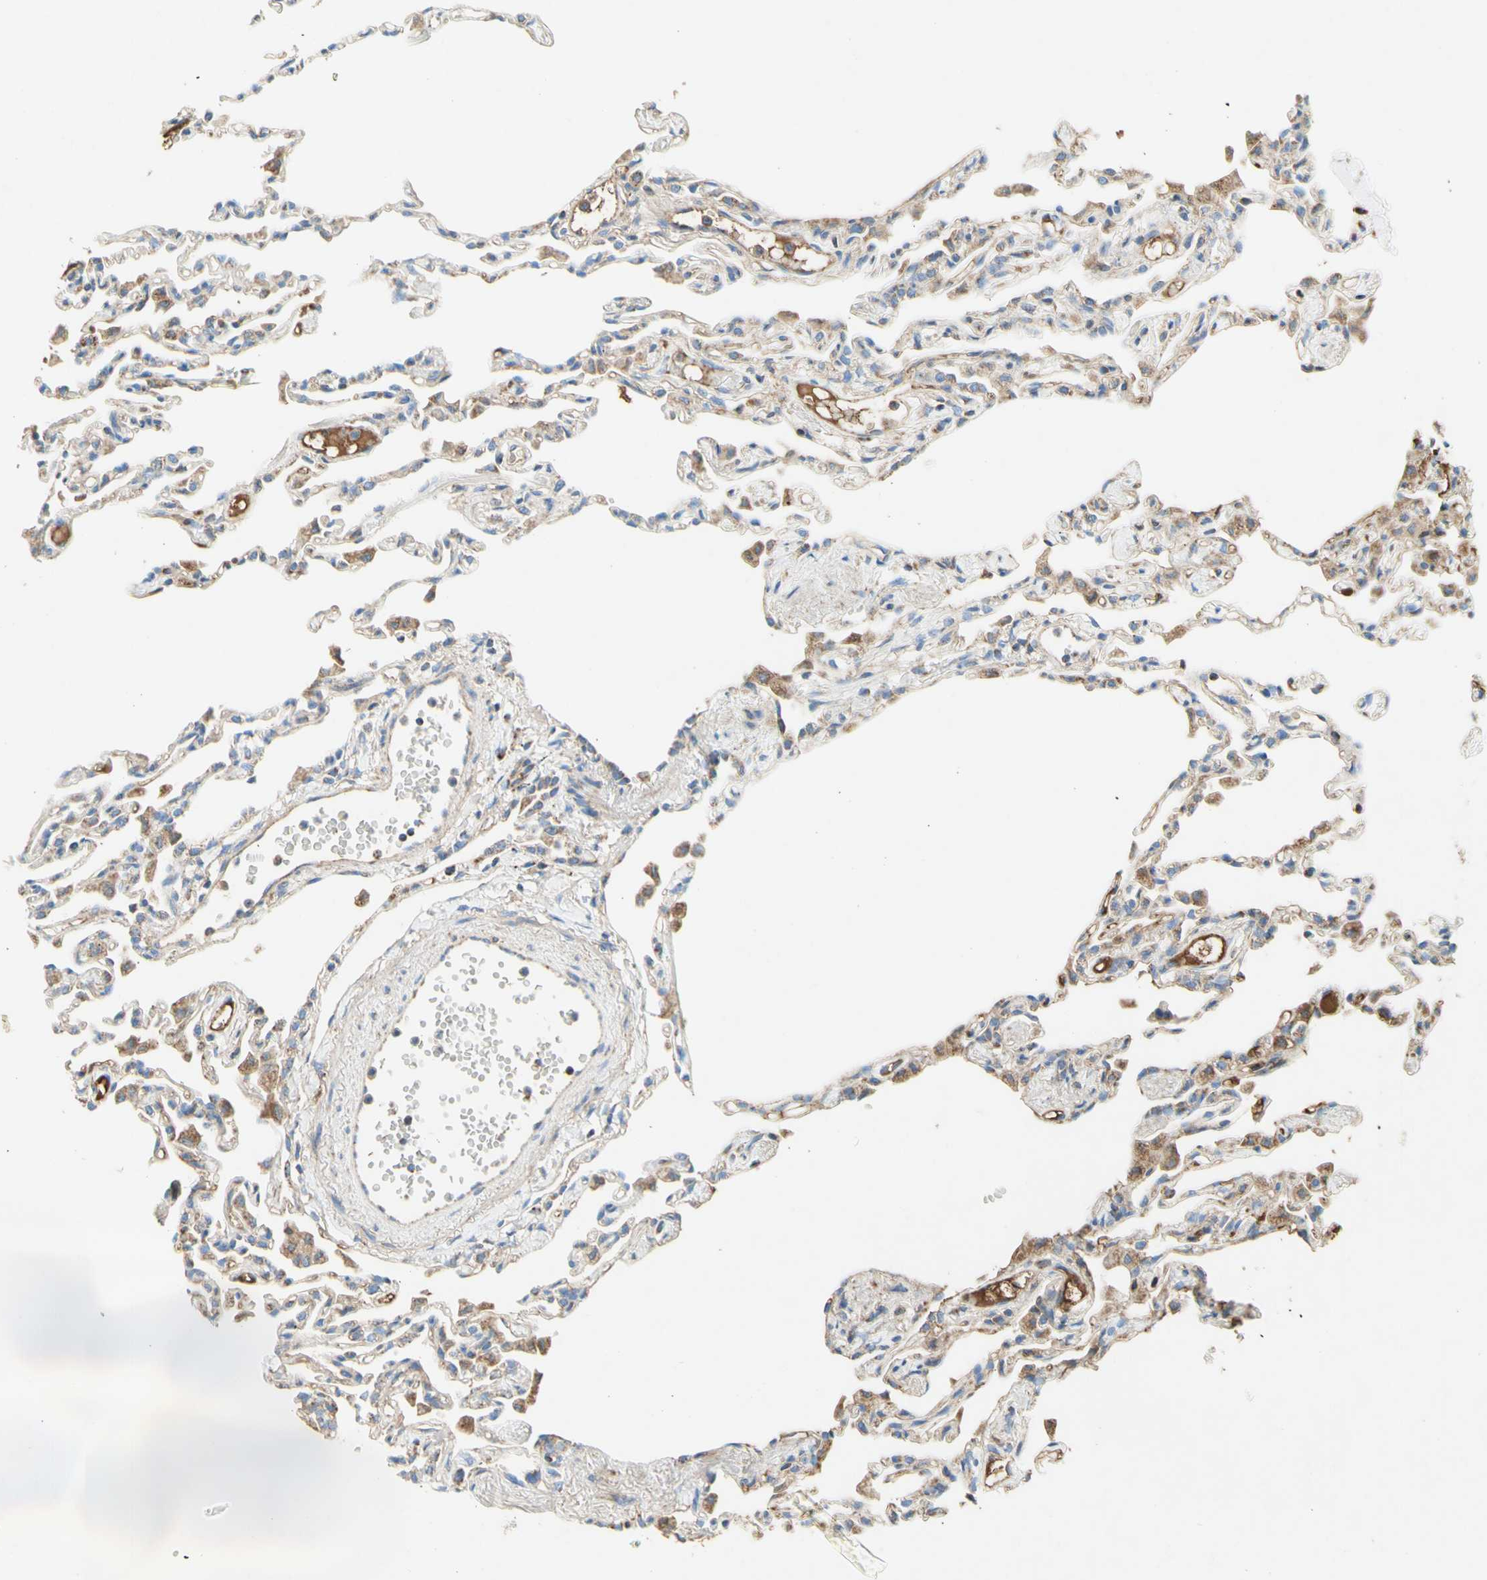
{"staining": {"intensity": "weak", "quantity": ">75%", "location": "cytoplasmic/membranous"}, "tissue": "lung", "cell_type": "Alveolar cells", "image_type": "normal", "snomed": [{"axis": "morphology", "description": "Normal tissue, NOS"}, {"axis": "topography", "description": "Lung"}], "caption": "Normal lung displays weak cytoplasmic/membranous positivity in approximately >75% of alveolar cells.", "gene": "SDHB", "patient": {"sex": "female", "age": 49}}